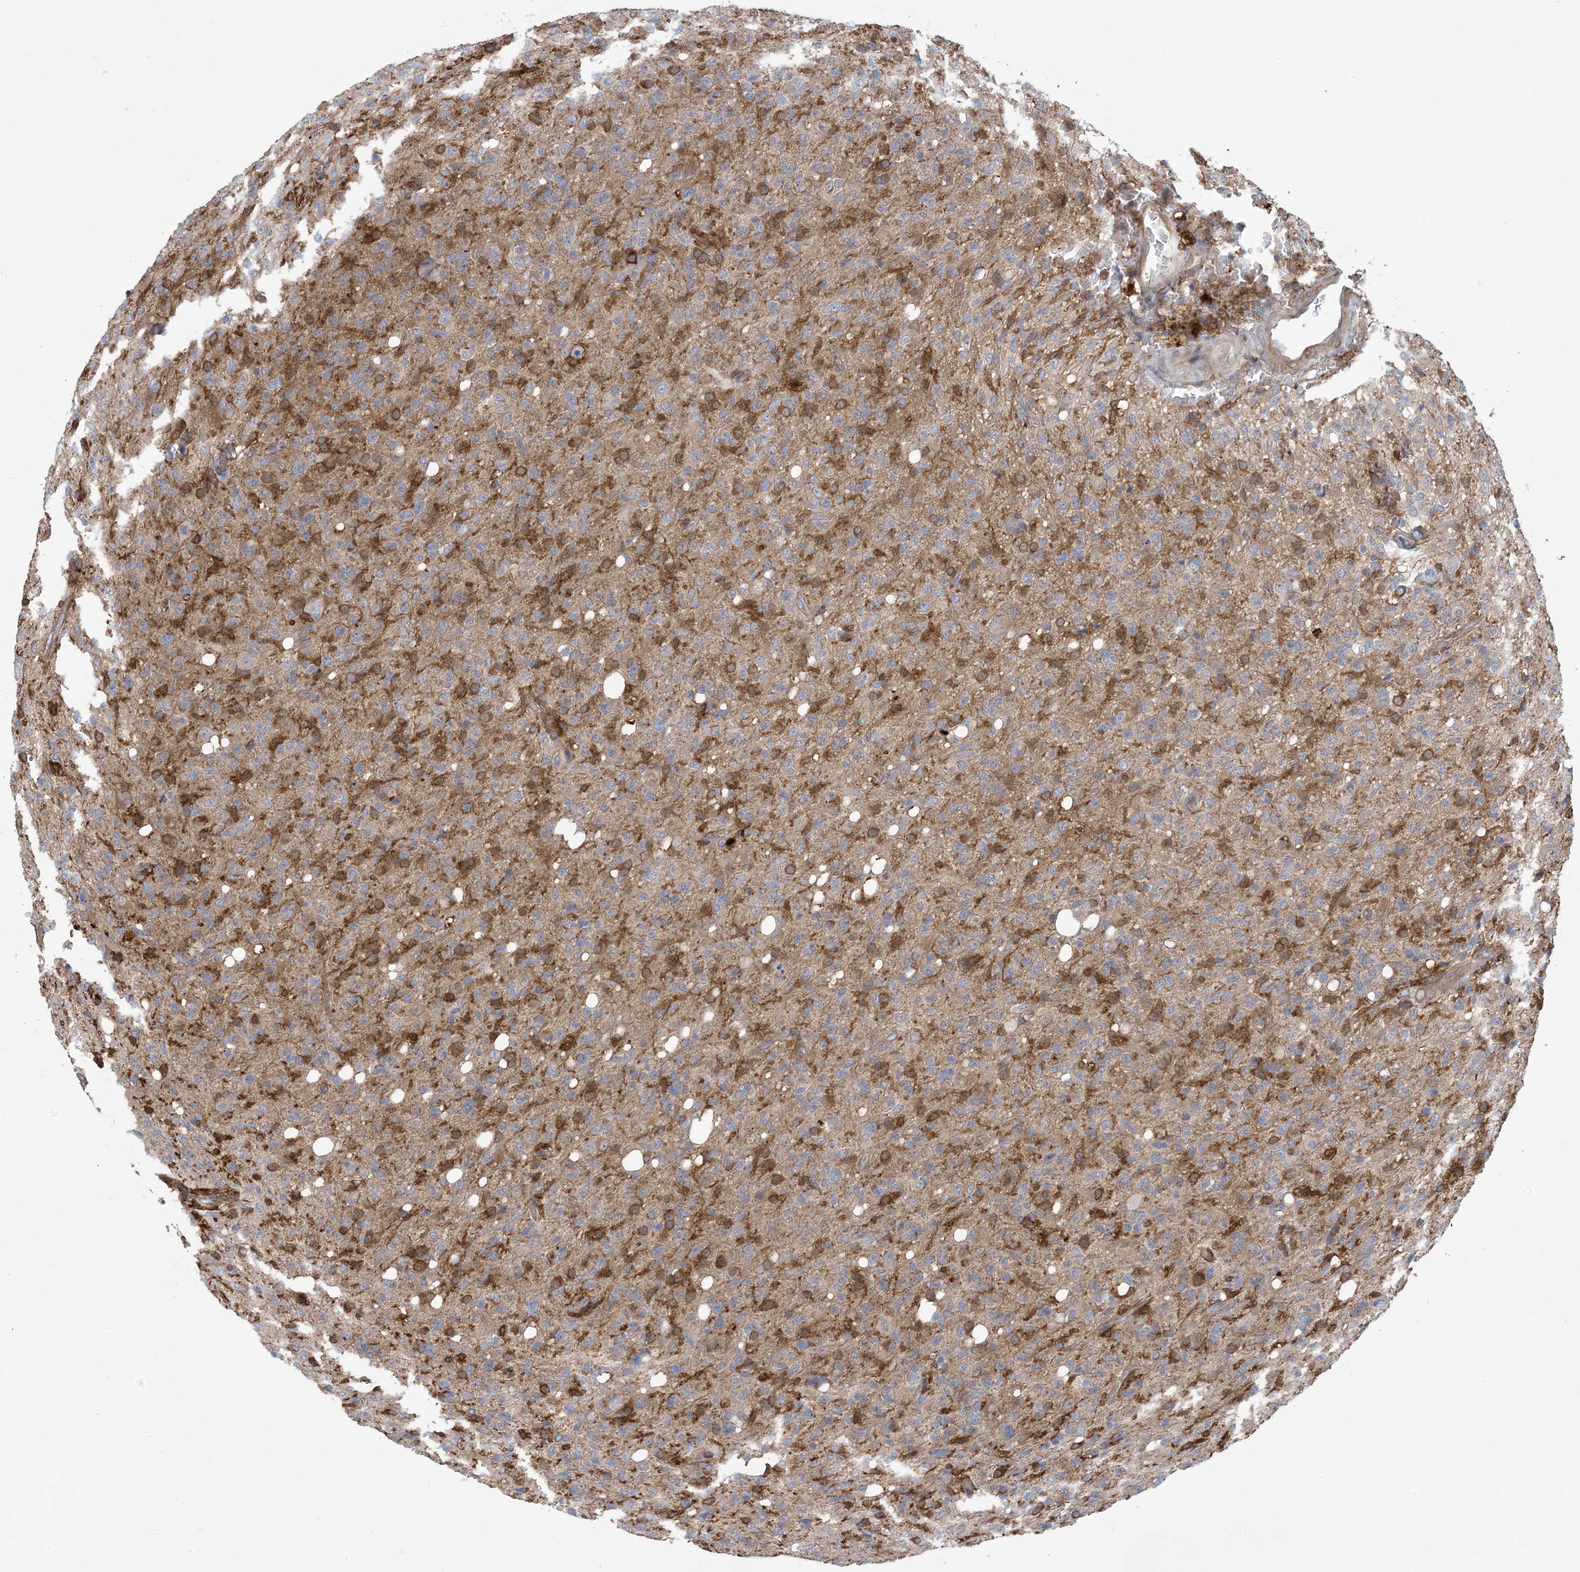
{"staining": {"intensity": "negative", "quantity": "none", "location": "none"}, "tissue": "glioma", "cell_type": "Tumor cells", "image_type": "cancer", "snomed": [{"axis": "morphology", "description": "Glioma, malignant, High grade"}, {"axis": "topography", "description": "Brain"}], "caption": "Immunohistochemical staining of glioma exhibits no significant expression in tumor cells.", "gene": "HS1BP3", "patient": {"sex": "female", "age": 57}}